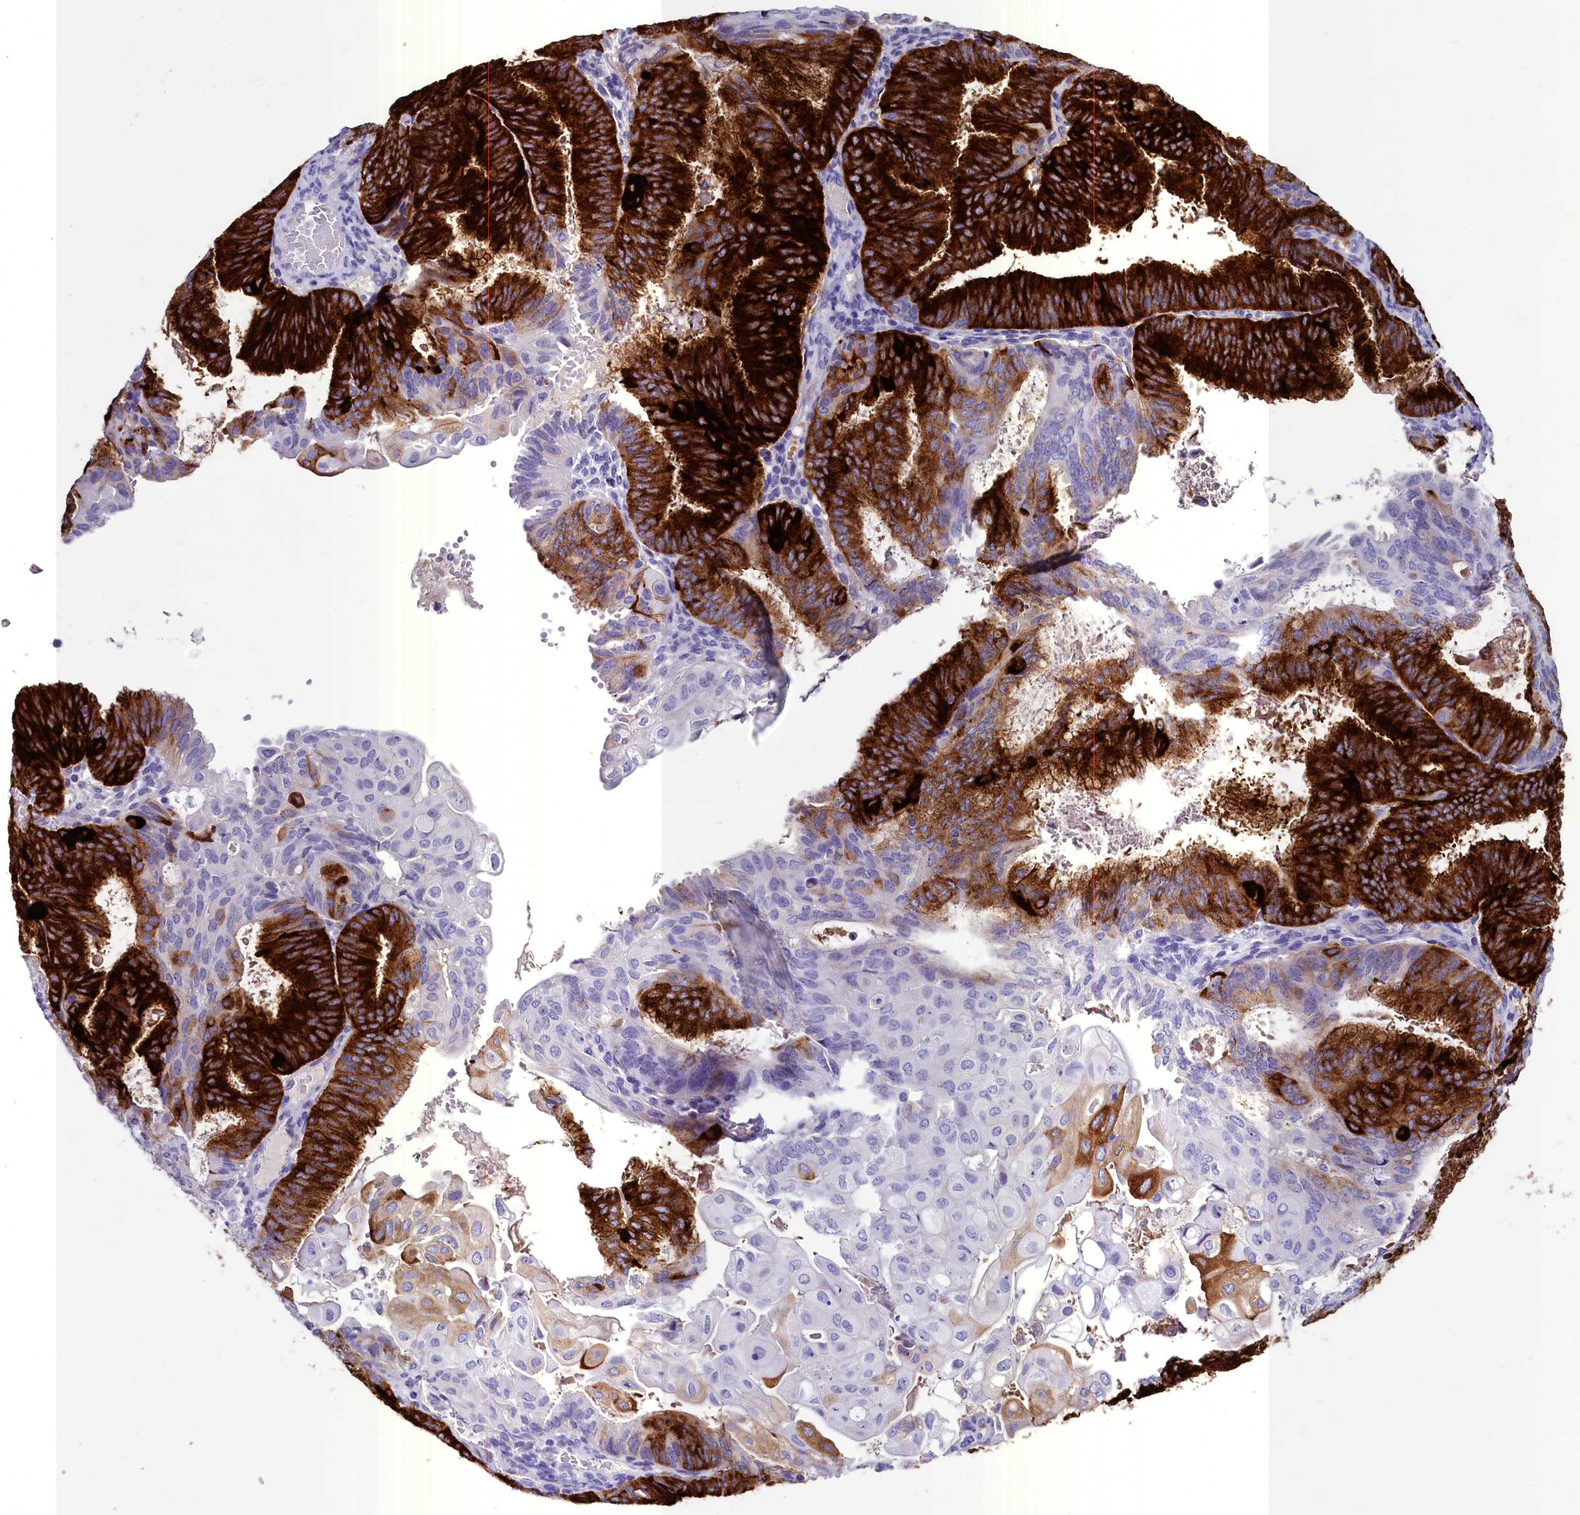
{"staining": {"intensity": "strong", "quantity": ">75%", "location": "cytoplasmic/membranous"}, "tissue": "endometrial cancer", "cell_type": "Tumor cells", "image_type": "cancer", "snomed": [{"axis": "morphology", "description": "Adenocarcinoma, NOS"}, {"axis": "topography", "description": "Endometrium"}], "caption": "IHC image of human endometrial adenocarcinoma stained for a protein (brown), which demonstrates high levels of strong cytoplasmic/membranous expression in approximately >75% of tumor cells.", "gene": "INSC", "patient": {"sex": "female", "age": 49}}